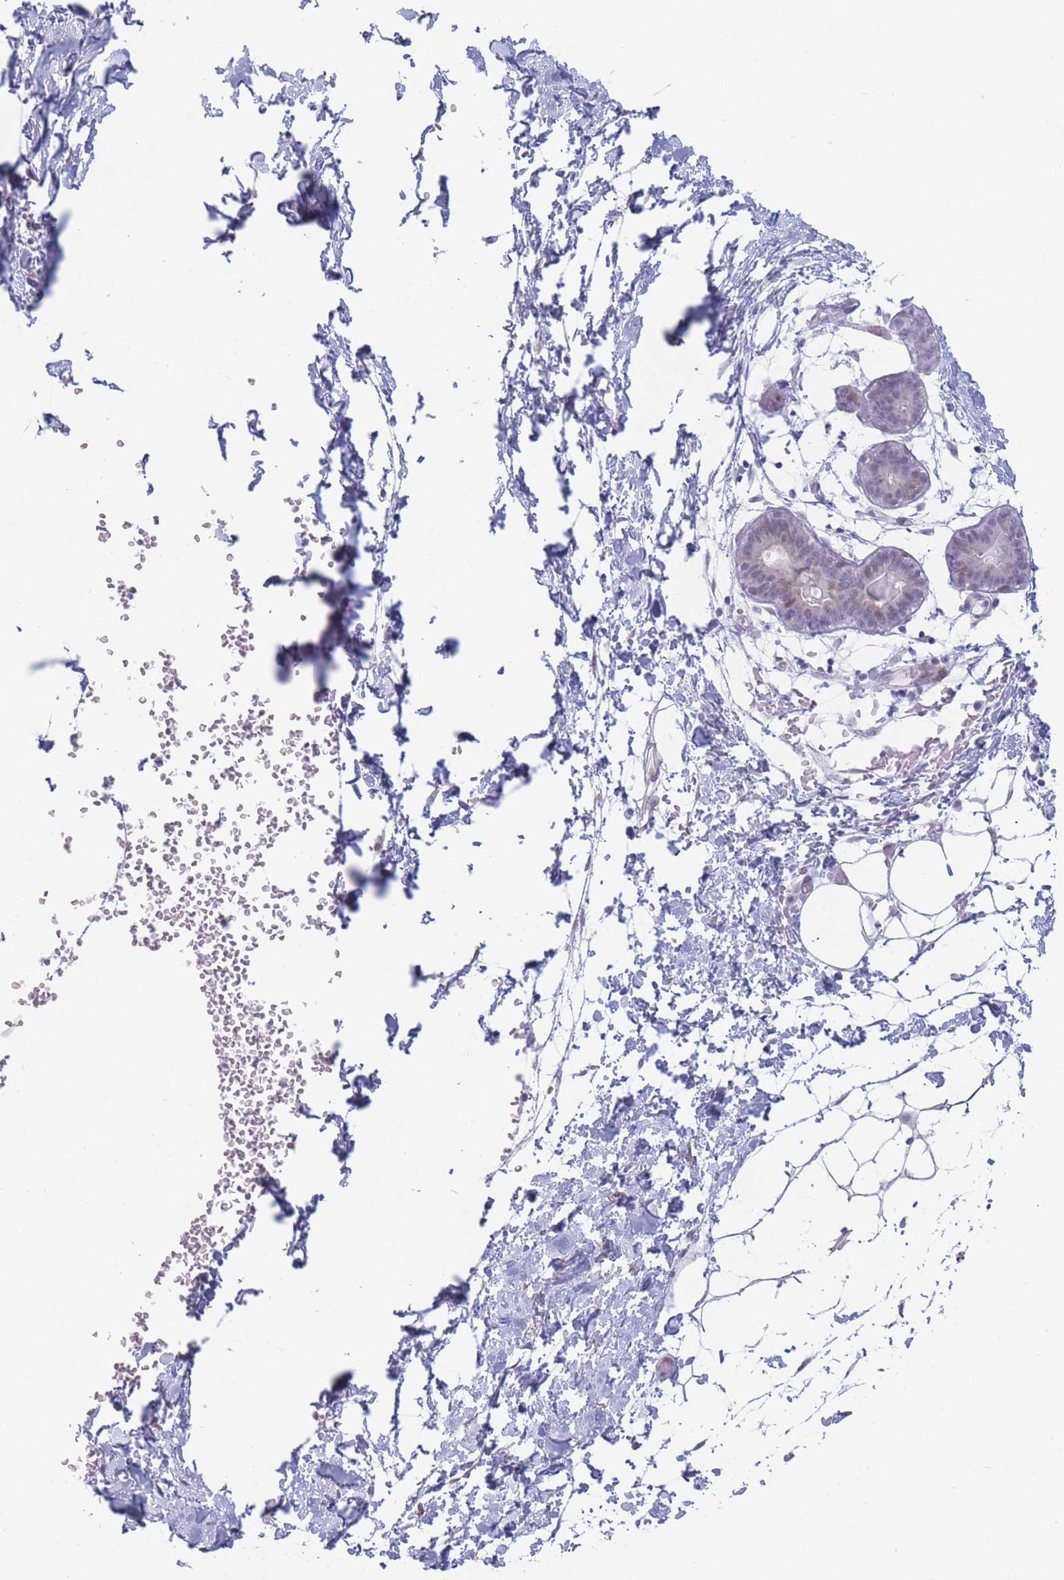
{"staining": {"intensity": "negative", "quantity": "none", "location": "none"}, "tissue": "breast", "cell_type": "Adipocytes", "image_type": "normal", "snomed": [{"axis": "morphology", "description": "Normal tissue, NOS"}, {"axis": "topography", "description": "Breast"}], "caption": "Immunohistochemical staining of normal human breast demonstrates no significant positivity in adipocytes.", "gene": "IFNA10", "patient": {"sex": "female", "age": 27}}